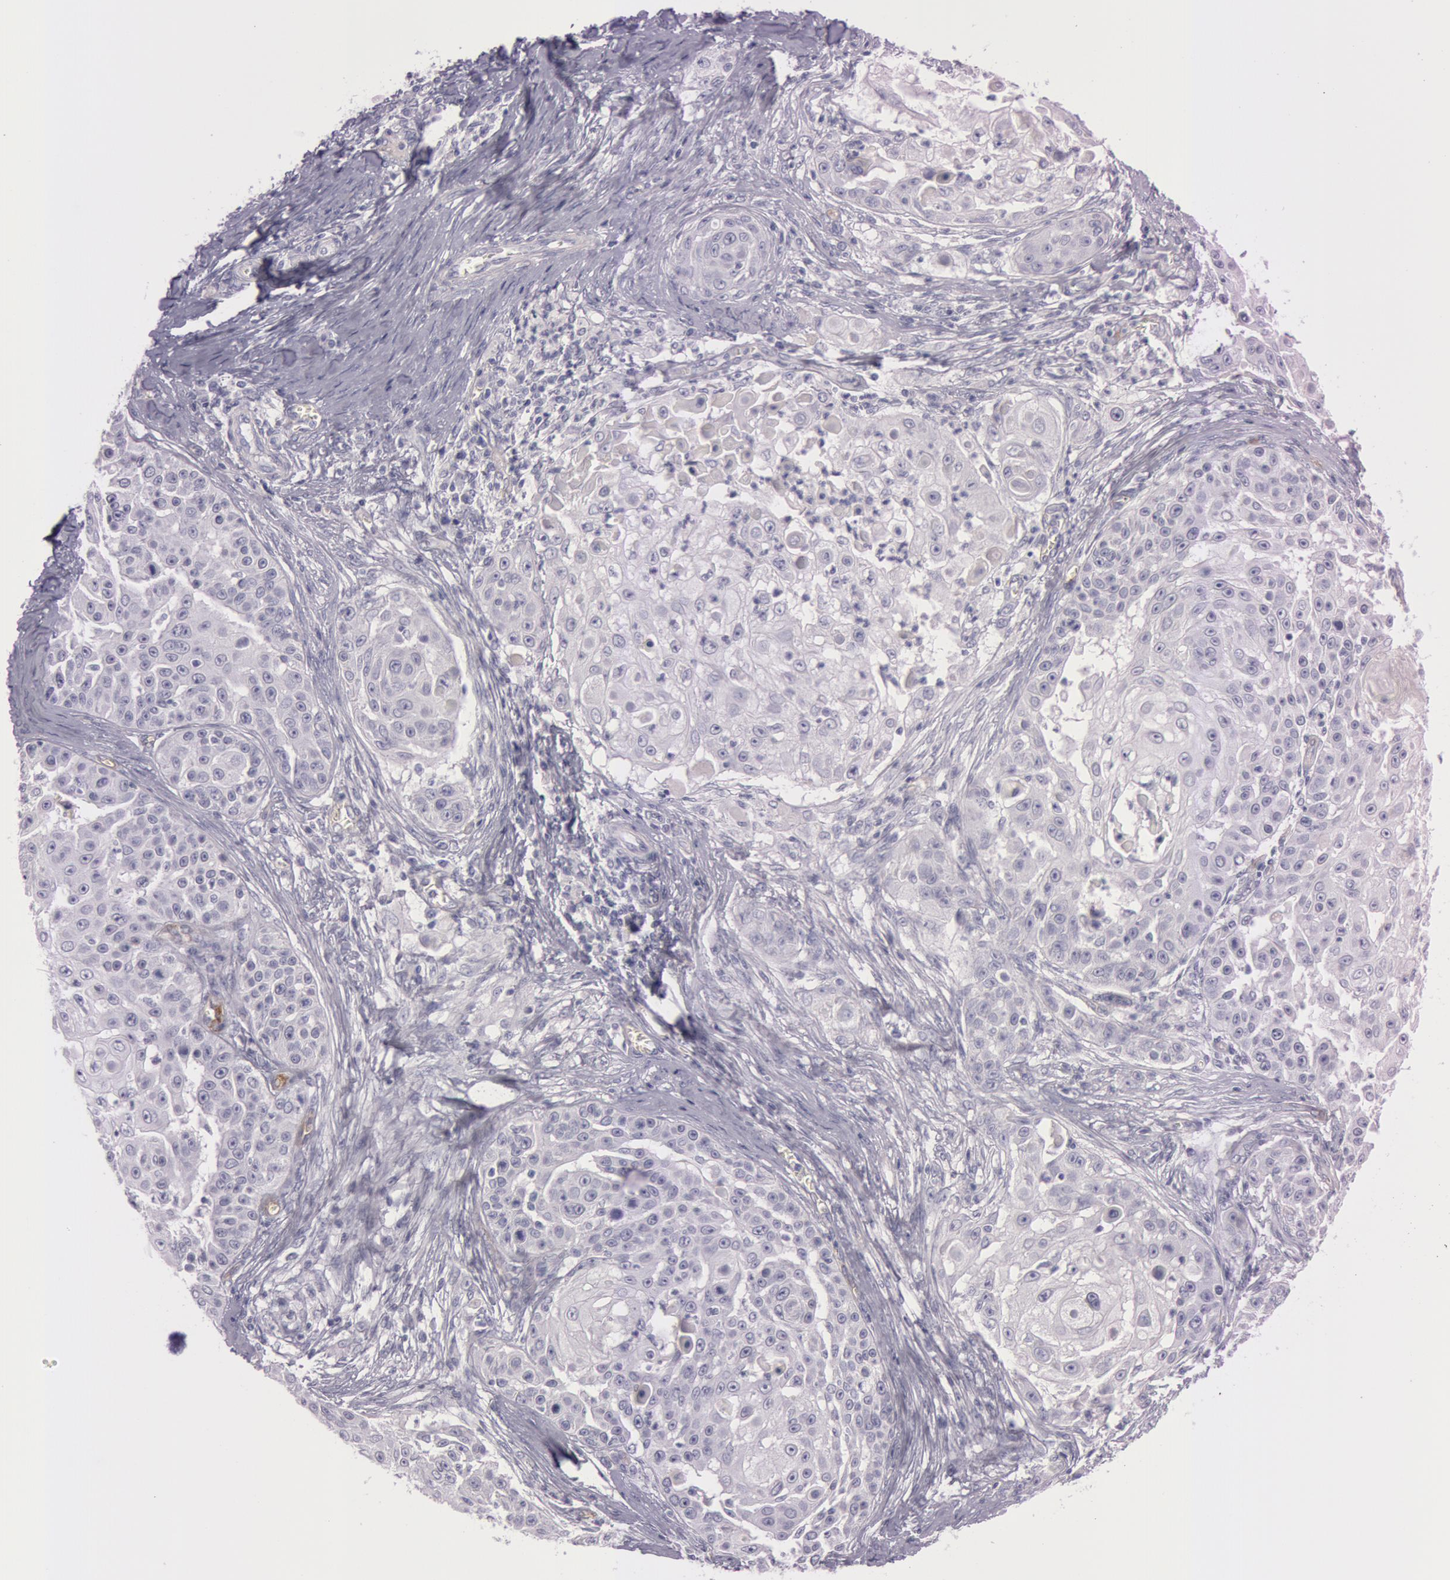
{"staining": {"intensity": "negative", "quantity": "none", "location": "none"}, "tissue": "skin cancer", "cell_type": "Tumor cells", "image_type": "cancer", "snomed": [{"axis": "morphology", "description": "Squamous cell carcinoma, NOS"}, {"axis": "topography", "description": "Skin"}], "caption": "Tumor cells are negative for brown protein staining in skin squamous cell carcinoma. The staining is performed using DAB (3,3'-diaminobenzidine) brown chromogen with nuclei counter-stained in using hematoxylin.", "gene": "FOLH1", "patient": {"sex": "female", "age": 57}}